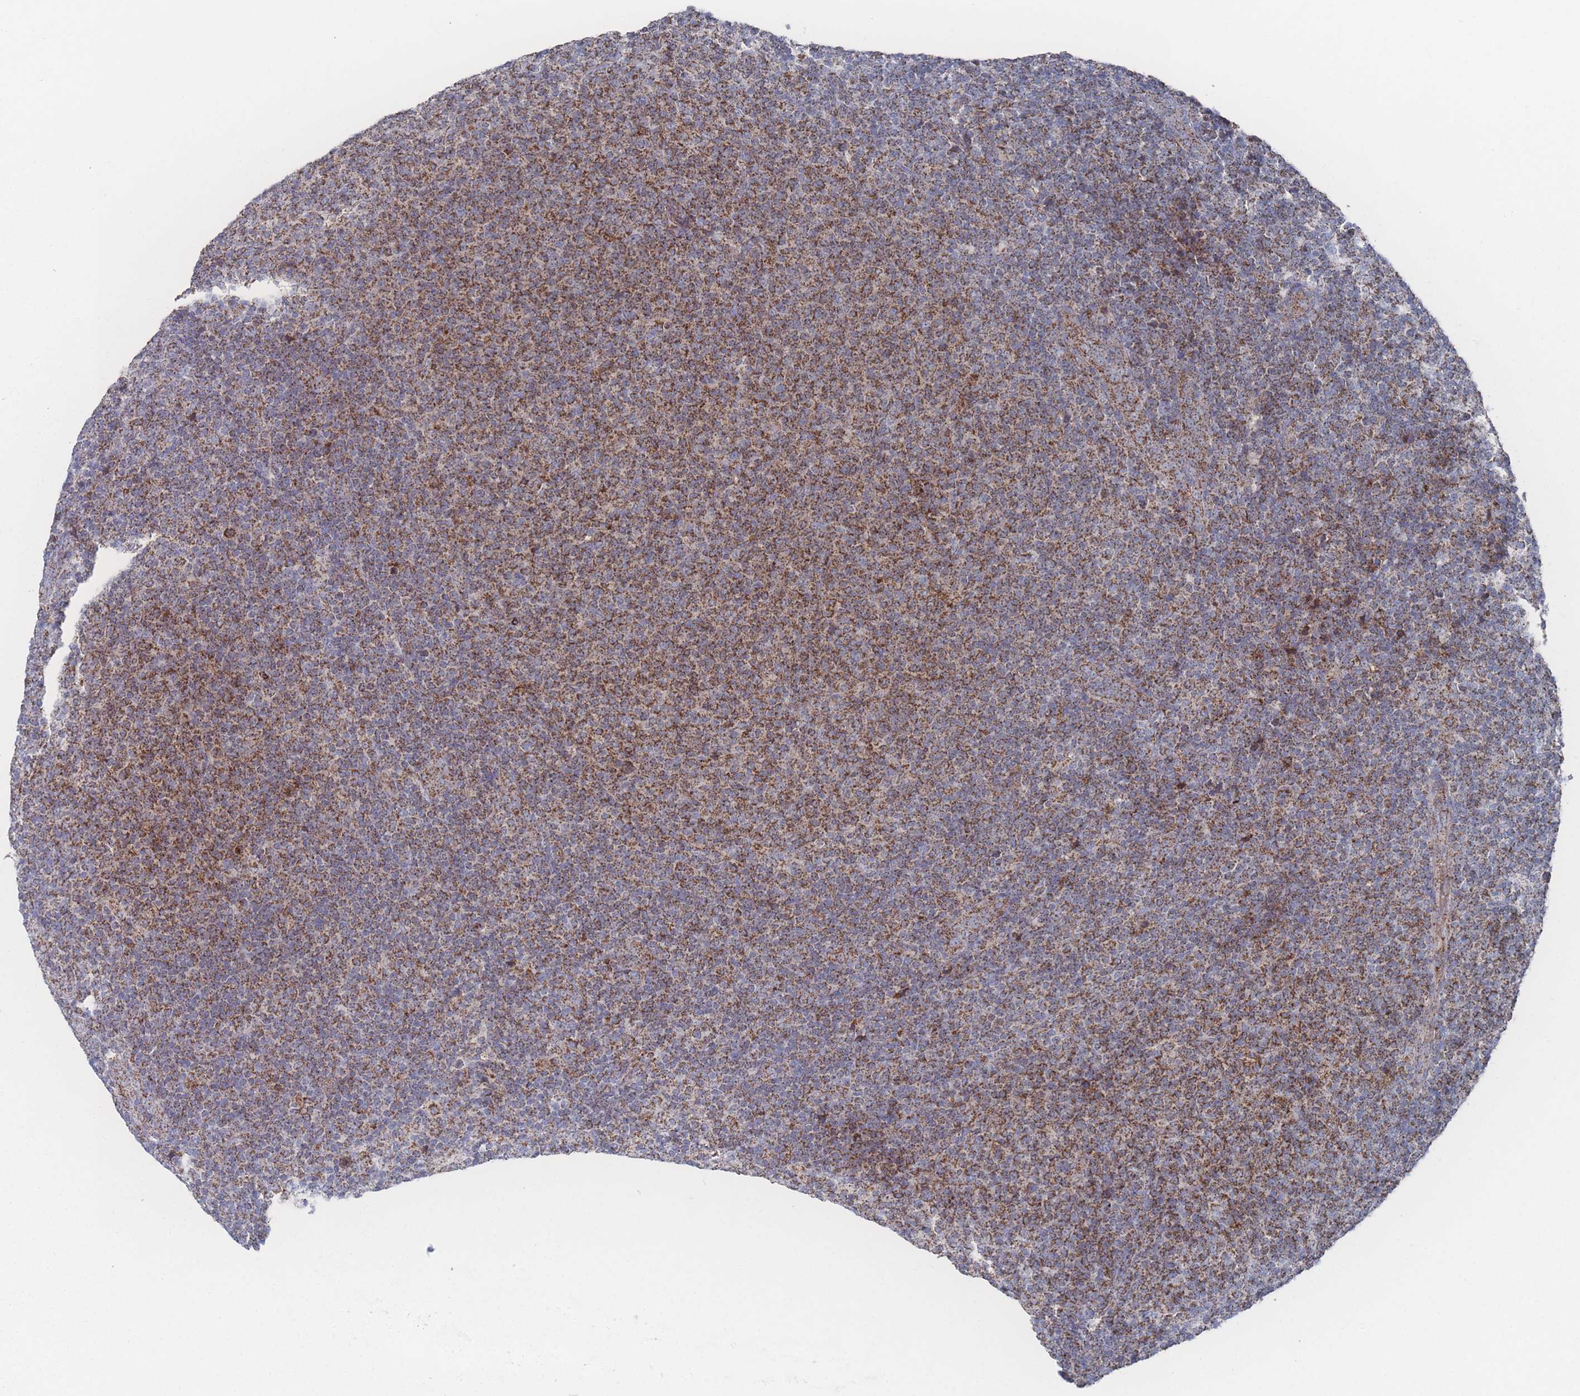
{"staining": {"intensity": "strong", "quantity": "25%-75%", "location": "cytoplasmic/membranous"}, "tissue": "lymphoma", "cell_type": "Tumor cells", "image_type": "cancer", "snomed": [{"axis": "morphology", "description": "Malignant lymphoma, non-Hodgkin's type, Low grade"}, {"axis": "topography", "description": "Lymph node"}], "caption": "This is a micrograph of immunohistochemistry (IHC) staining of malignant lymphoma, non-Hodgkin's type (low-grade), which shows strong positivity in the cytoplasmic/membranous of tumor cells.", "gene": "PEX14", "patient": {"sex": "male", "age": 66}}